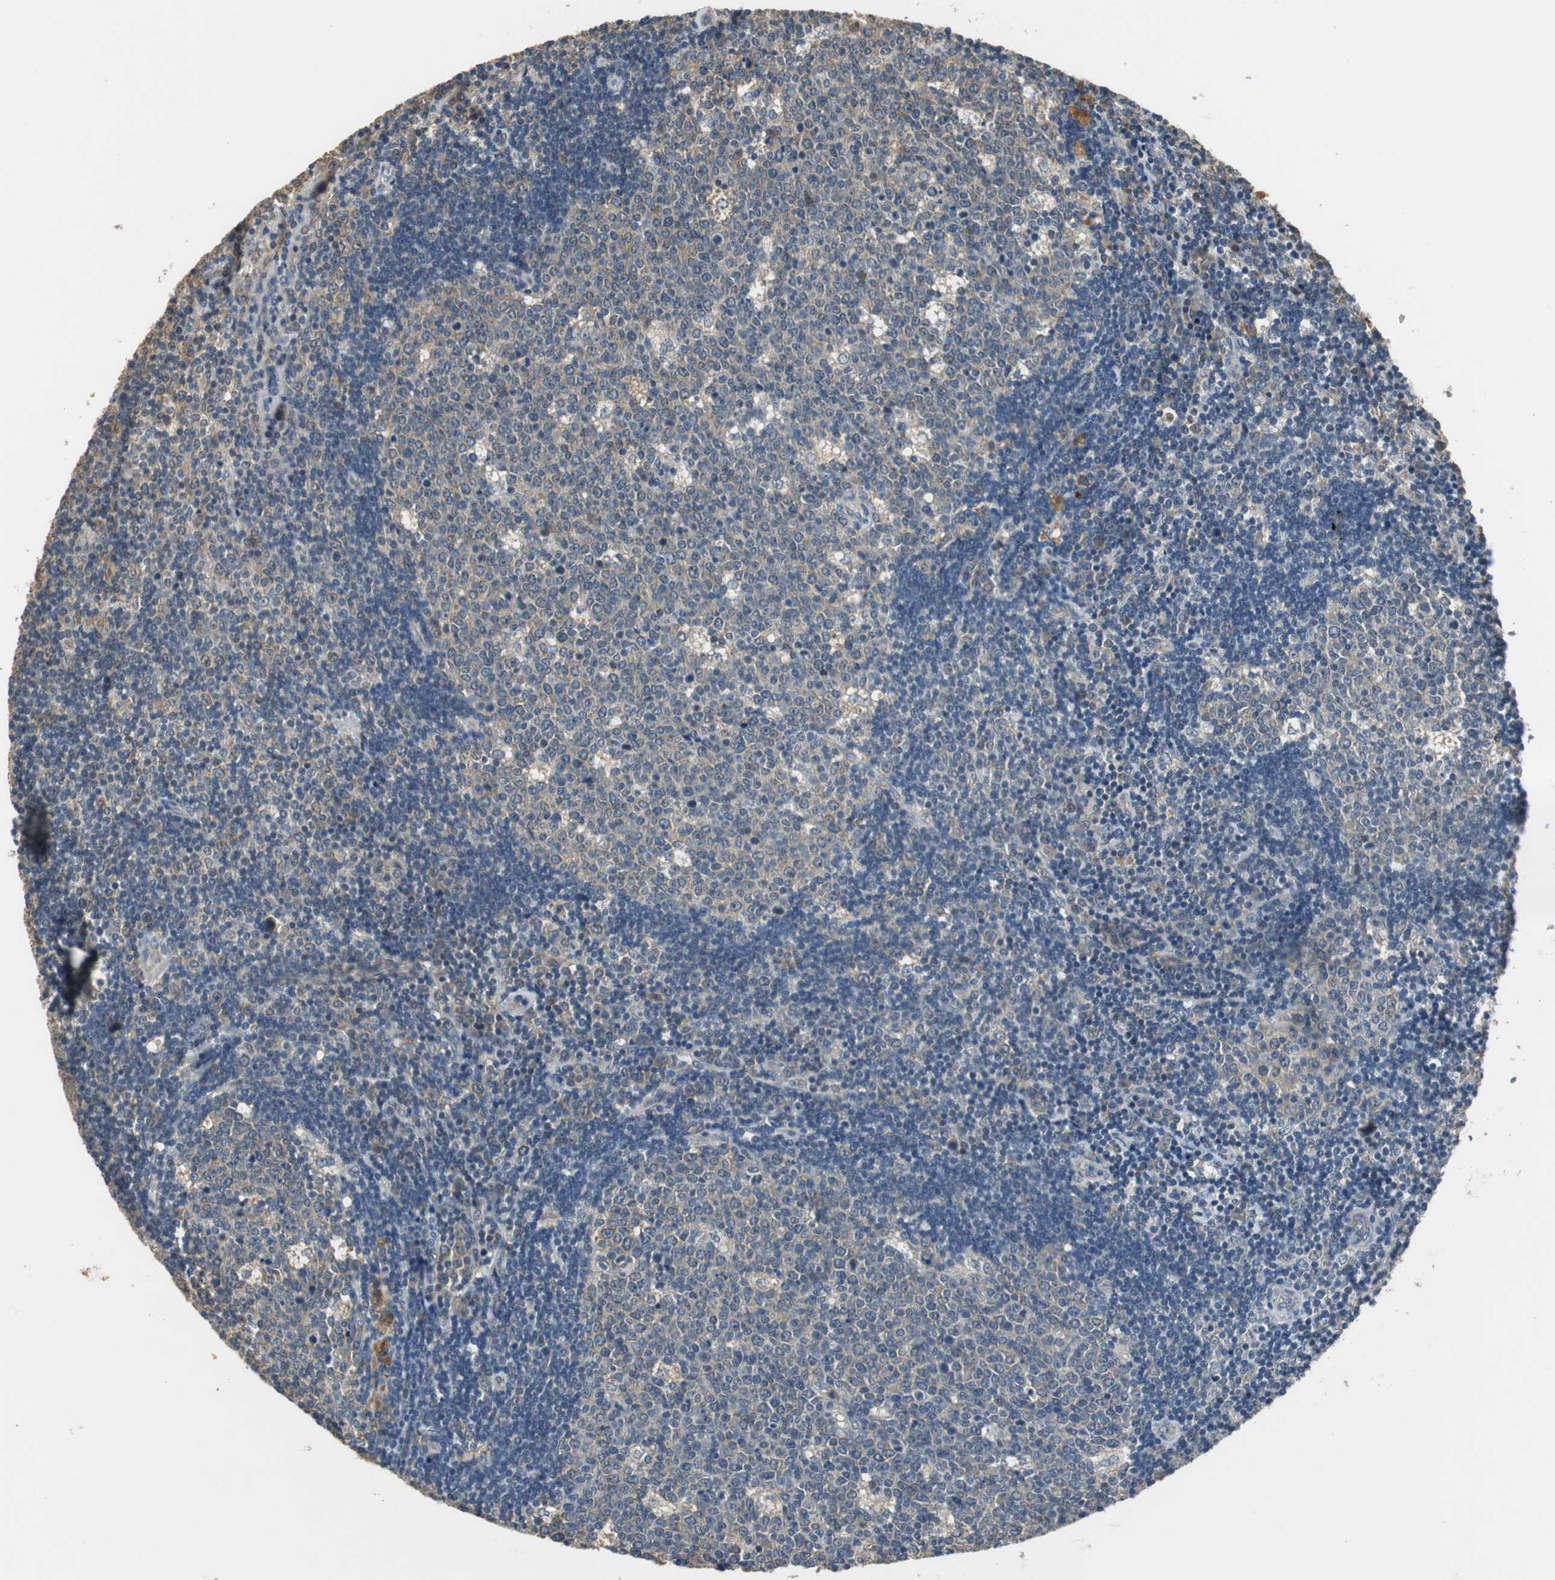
{"staining": {"intensity": "weak", "quantity": "25%-75%", "location": "cytoplasmic/membranous"}, "tissue": "lymph node", "cell_type": "Germinal center cells", "image_type": "normal", "snomed": [{"axis": "morphology", "description": "Normal tissue, NOS"}, {"axis": "topography", "description": "Lymph node"}, {"axis": "topography", "description": "Salivary gland"}], "caption": "A photomicrograph of lymph node stained for a protein reveals weak cytoplasmic/membranous brown staining in germinal center cells. Immunohistochemistry (ihc) stains the protein in brown and the nuclei are stained blue.", "gene": "ALDH4A1", "patient": {"sex": "male", "age": 8}}